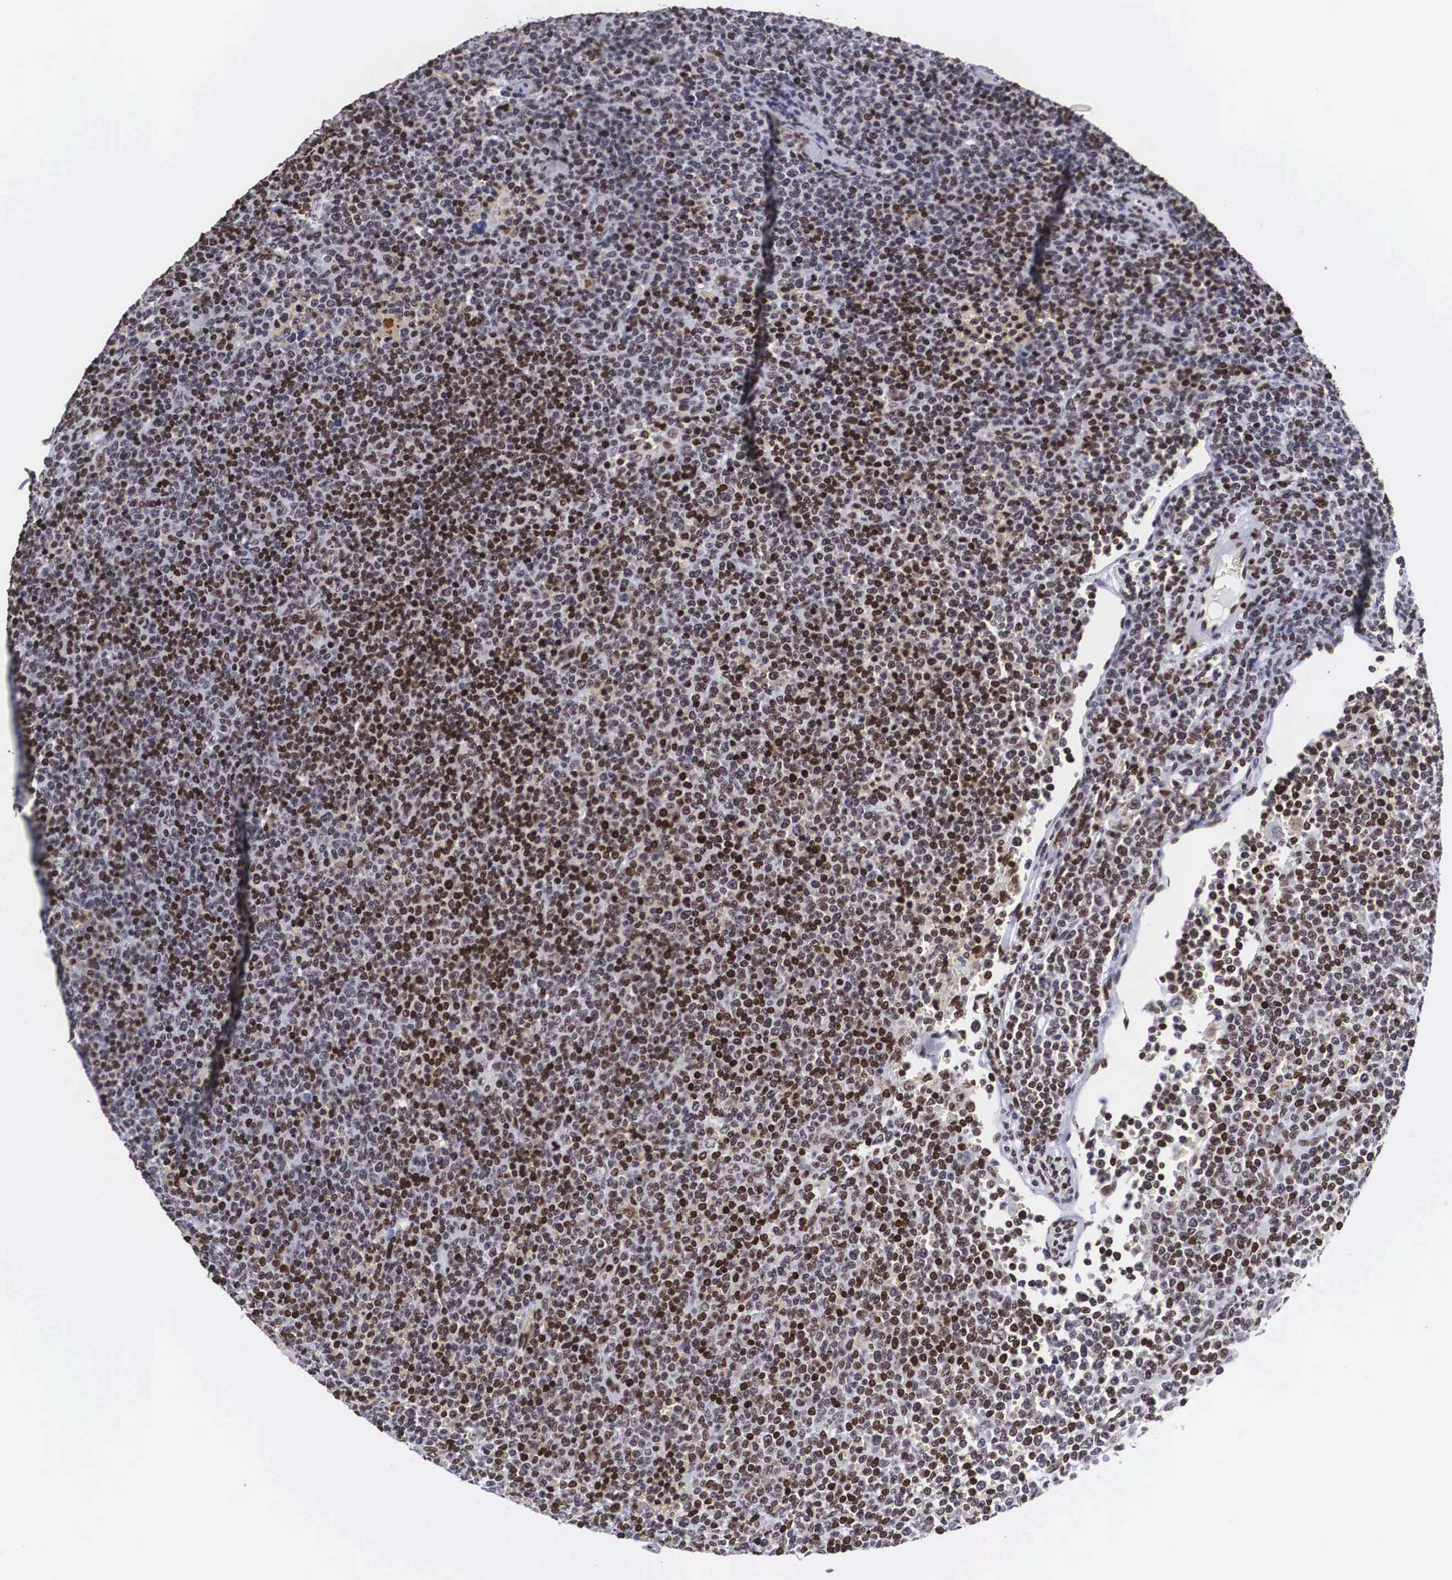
{"staining": {"intensity": "strong", "quantity": ">75%", "location": "nuclear"}, "tissue": "lymphoma", "cell_type": "Tumor cells", "image_type": "cancer", "snomed": [{"axis": "morphology", "description": "Malignant lymphoma, non-Hodgkin's type, Low grade"}, {"axis": "topography", "description": "Lymph node"}], "caption": "Tumor cells display high levels of strong nuclear expression in approximately >75% of cells in human lymphoma.", "gene": "MECP2", "patient": {"sex": "male", "age": 50}}